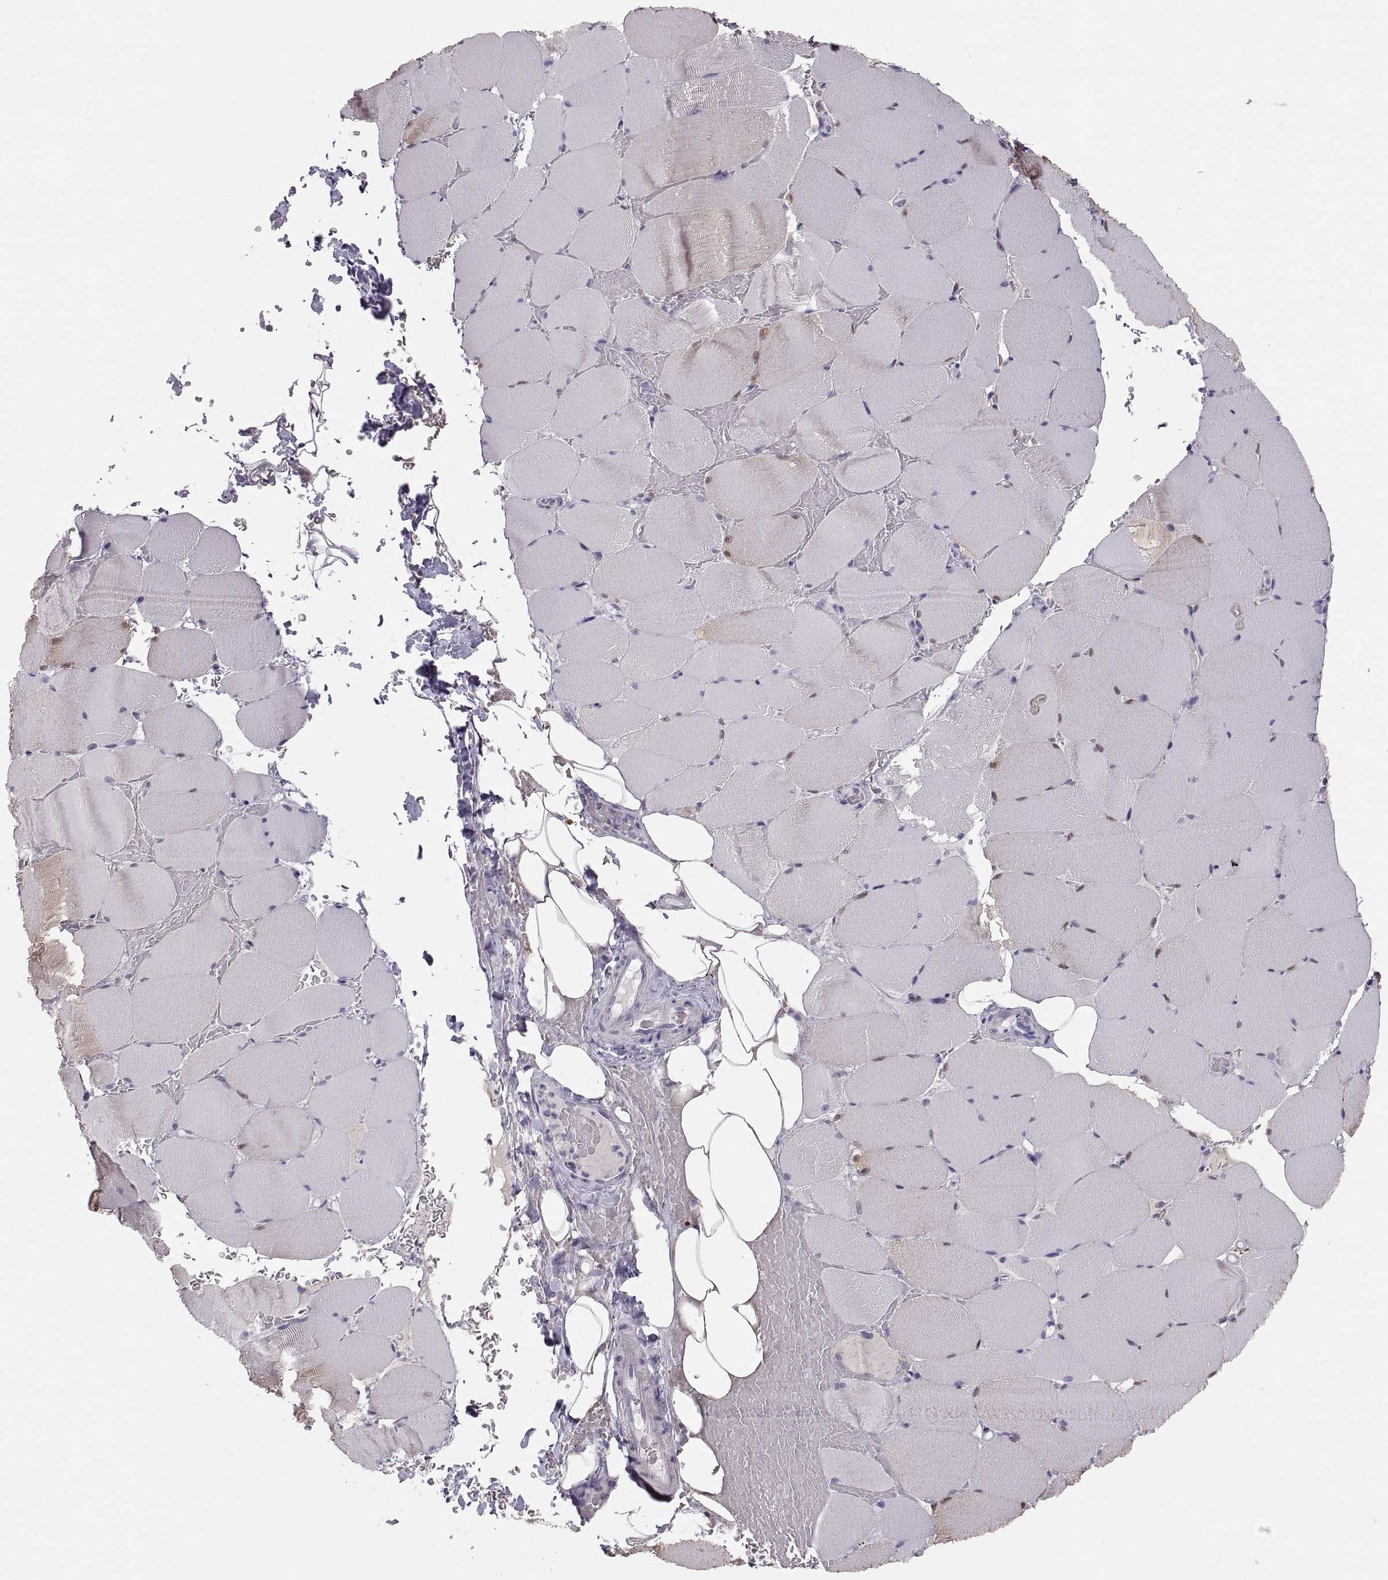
{"staining": {"intensity": "weak", "quantity": "<25%", "location": "cytoplasmic/membranous"}, "tissue": "skeletal muscle", "cell_type": "Myocytes", "image_type": "normal", "snomed": [{"axis": "morphology", "description": "Normal tissue, NOS"}, {"axis": "topography", "description": "Skeletal muscle"}], "caption": "IHC histopathology image of unremarkable human skeletal muscle stained for a protein (brown), which reveals no expression in myocytes. (Stains: DAB (3,3'-diaminobenzidine) immunohistochemistry with hematoxylin counter stain, Microscopy: brightfield microscopy at high magnification).", "gene": "COL9A3", "patient": {"sex": "female", "age": 37}}